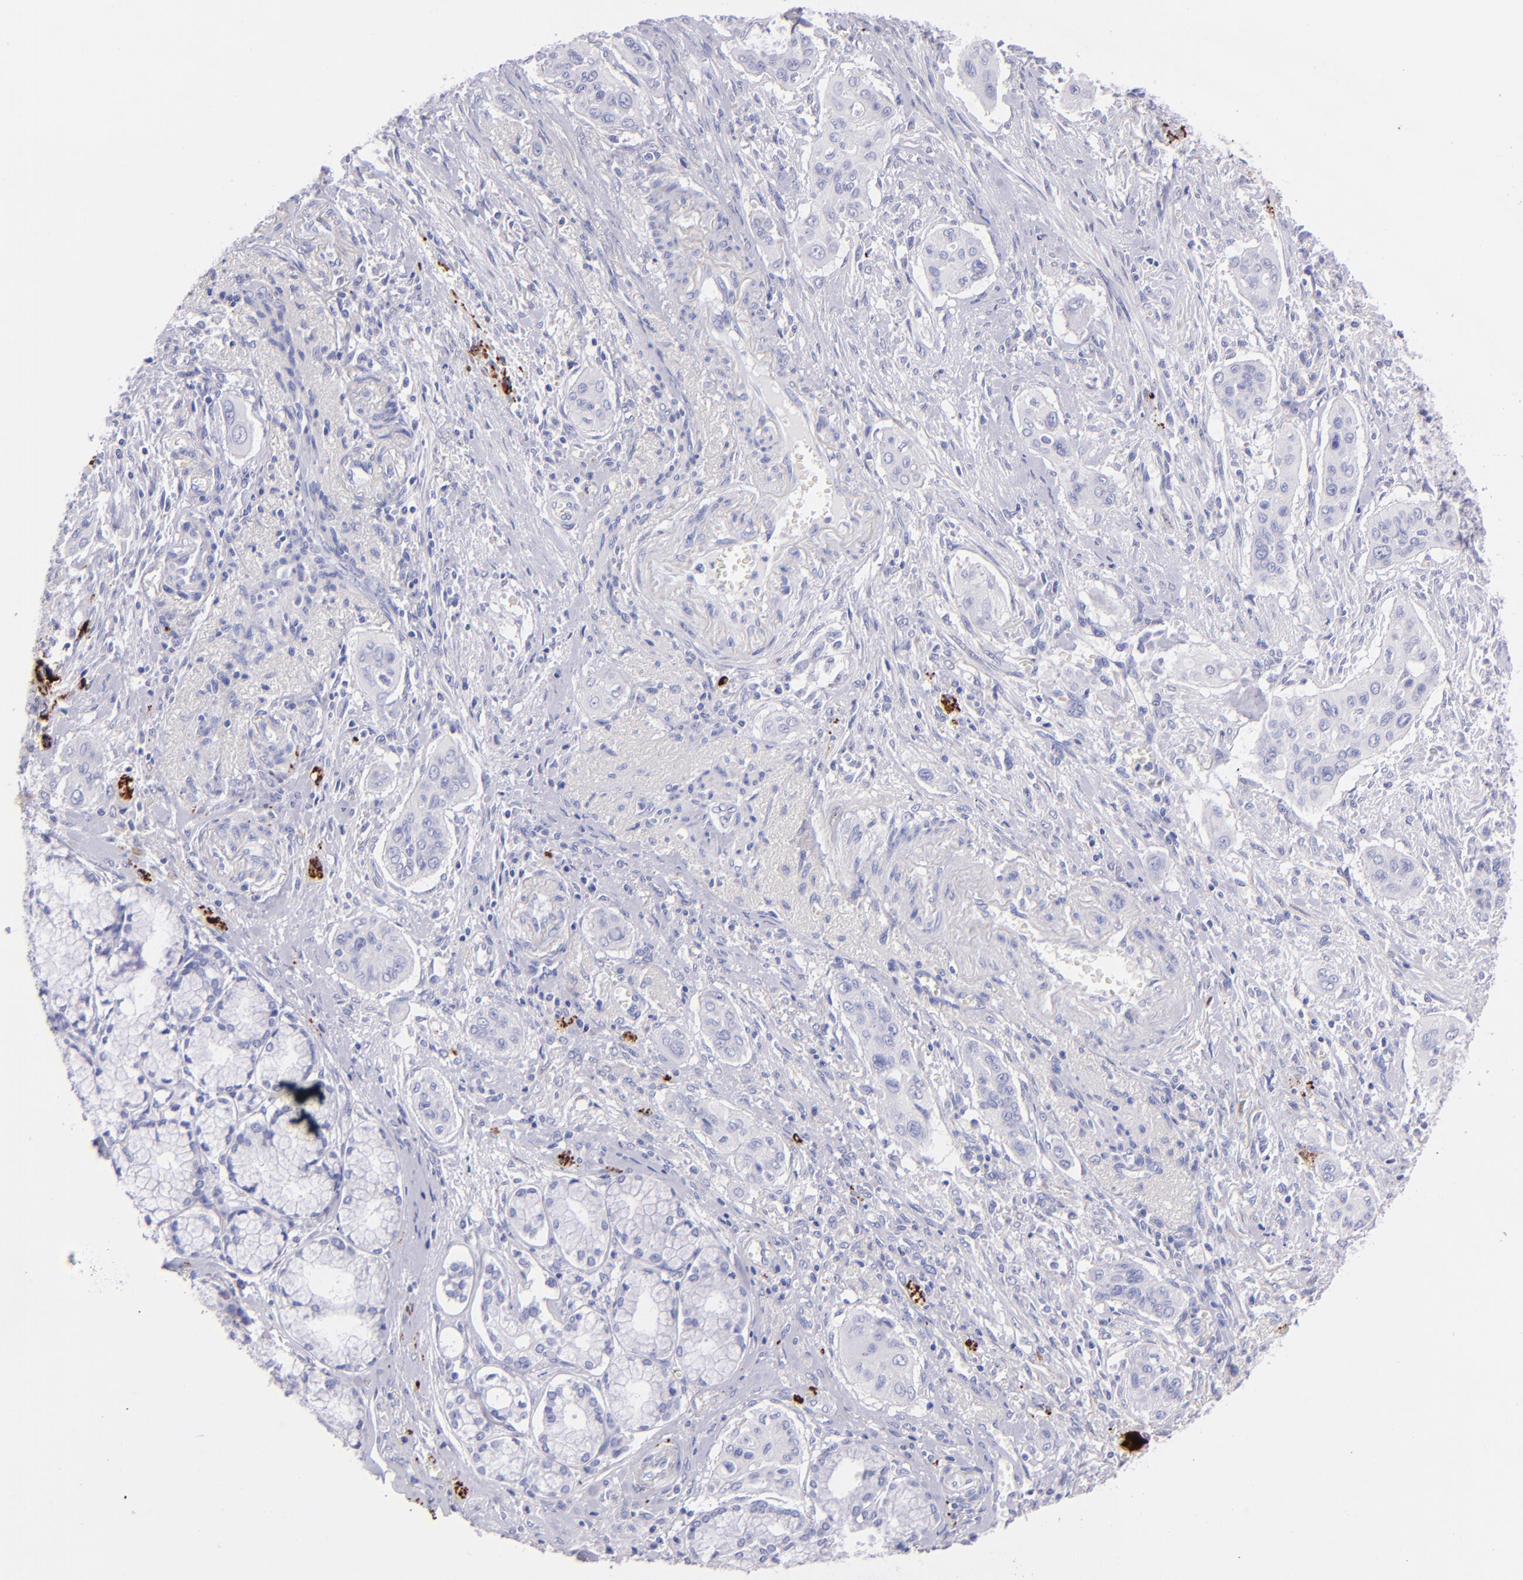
{"staining": {"intensity": "negative", "quantity": "none", "location": "none"}, "tissue": "pancreatic cancer", "cell_type": "Tumor cells", "image_type": "cancer", "snomed": [{"axis": "morphology", "description": "Adenocarcinoma, NOS"}, {"axis": "topography", "description": "Pancreas"}], "caption": "Immunohistochemistry of pancreatic adenocarcinoma shows no positivity in tumor cells. (DAB immunohistochemistry visualized using brightfield microscopy, high magnification).", "gene": "UCHL1", "patient": {"sex": "male", "age": 77}}